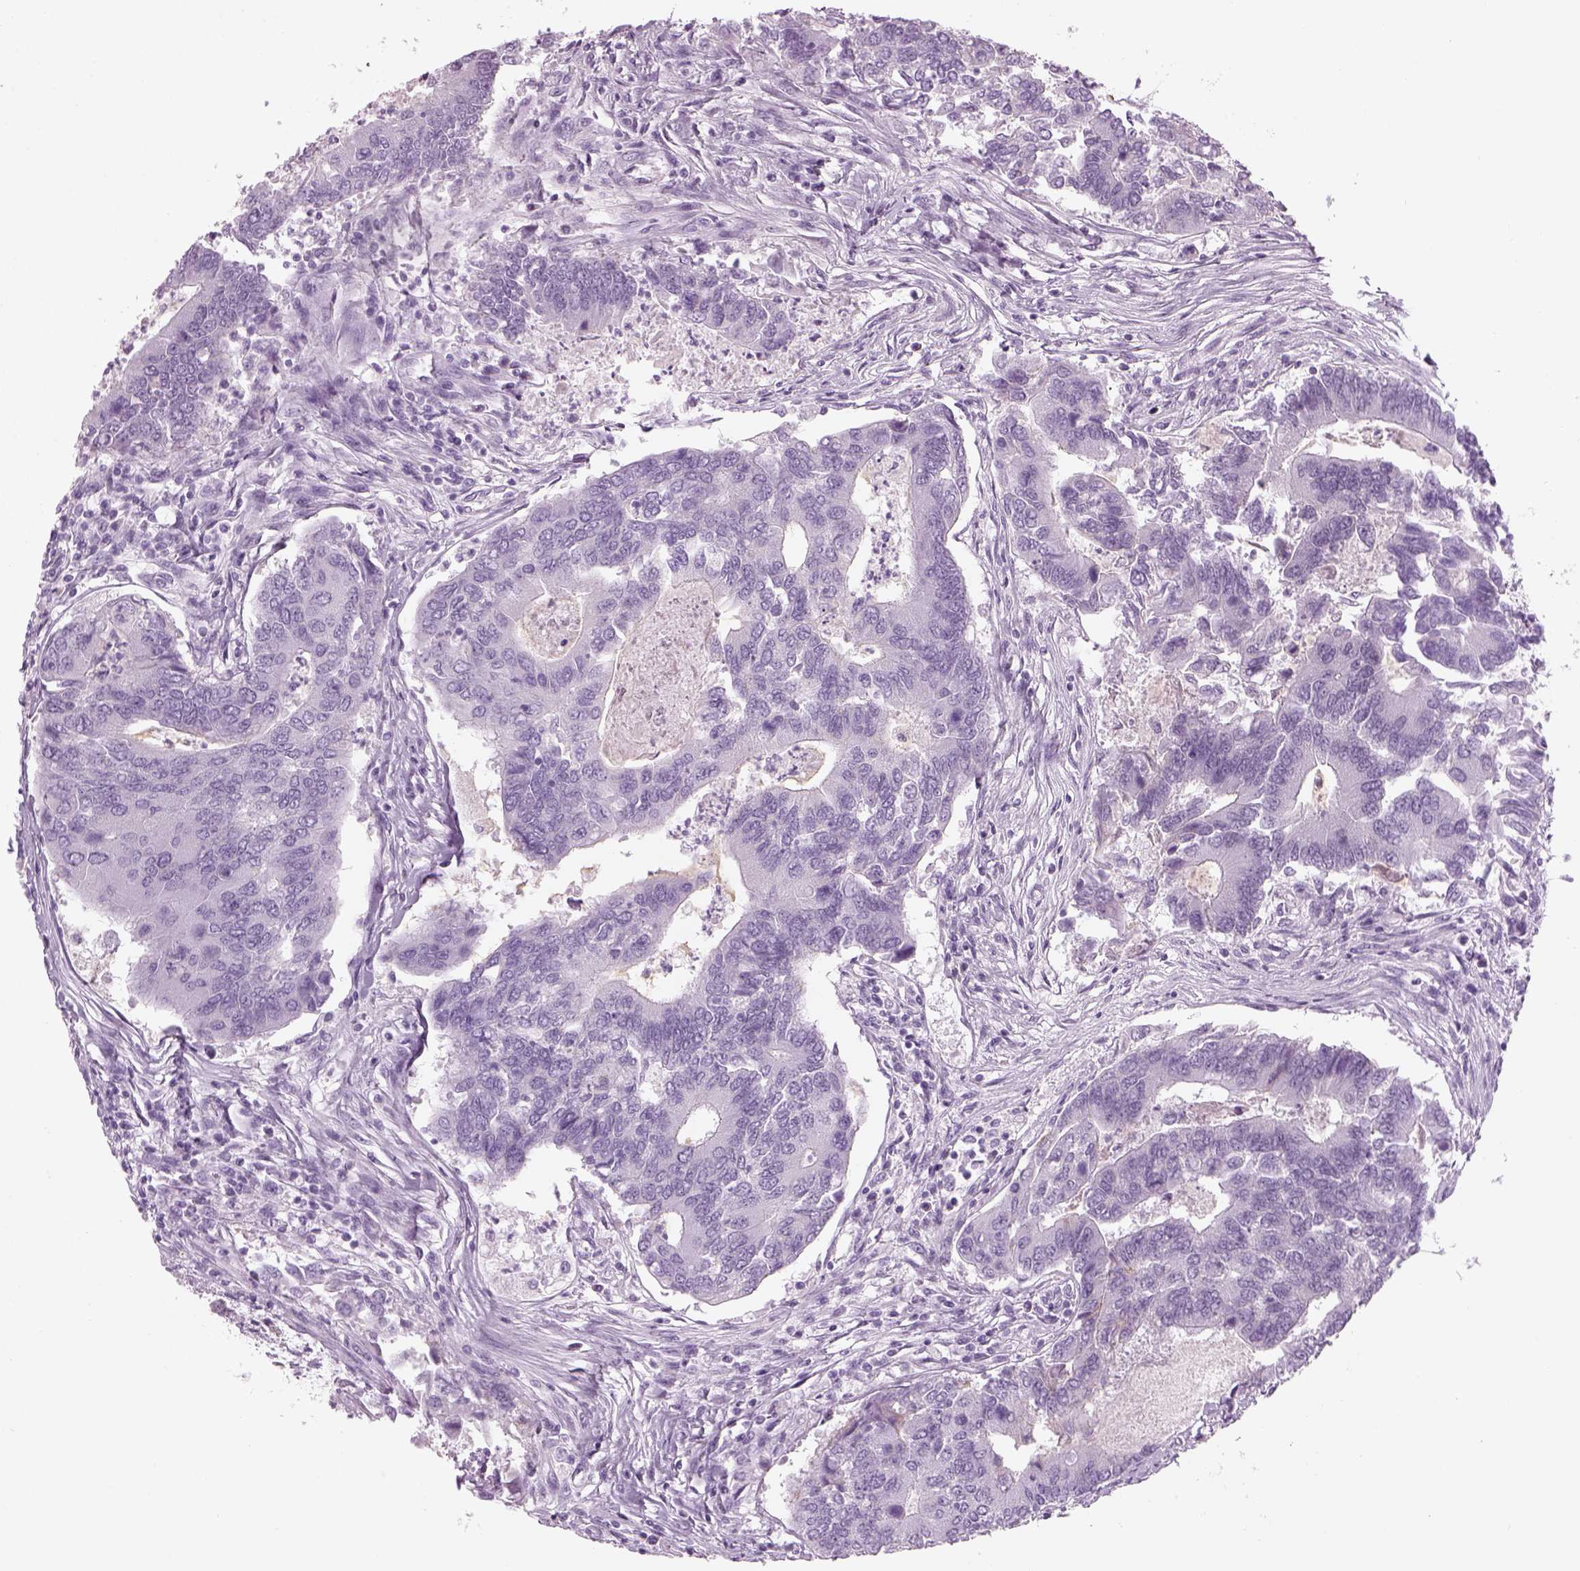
{"staining": {"intensity": "negative", "quantity": "none", "location": "none"}, "tissue": "colorectal cancer", "cell_type": "Tumor cells", "image_type": "cancer", "snomed": [{"axis": "morphology", "description": "Adenocarcinoma, NOS"}, {"axis": "topography", "description": "Colon"}], "caption": "Colorectal adenocarcinoma was stained to show a protein in brown. There is no significant expression in tumor cells.", "gene": "SAG", "patient": {"sex": "female", "age": 67}}